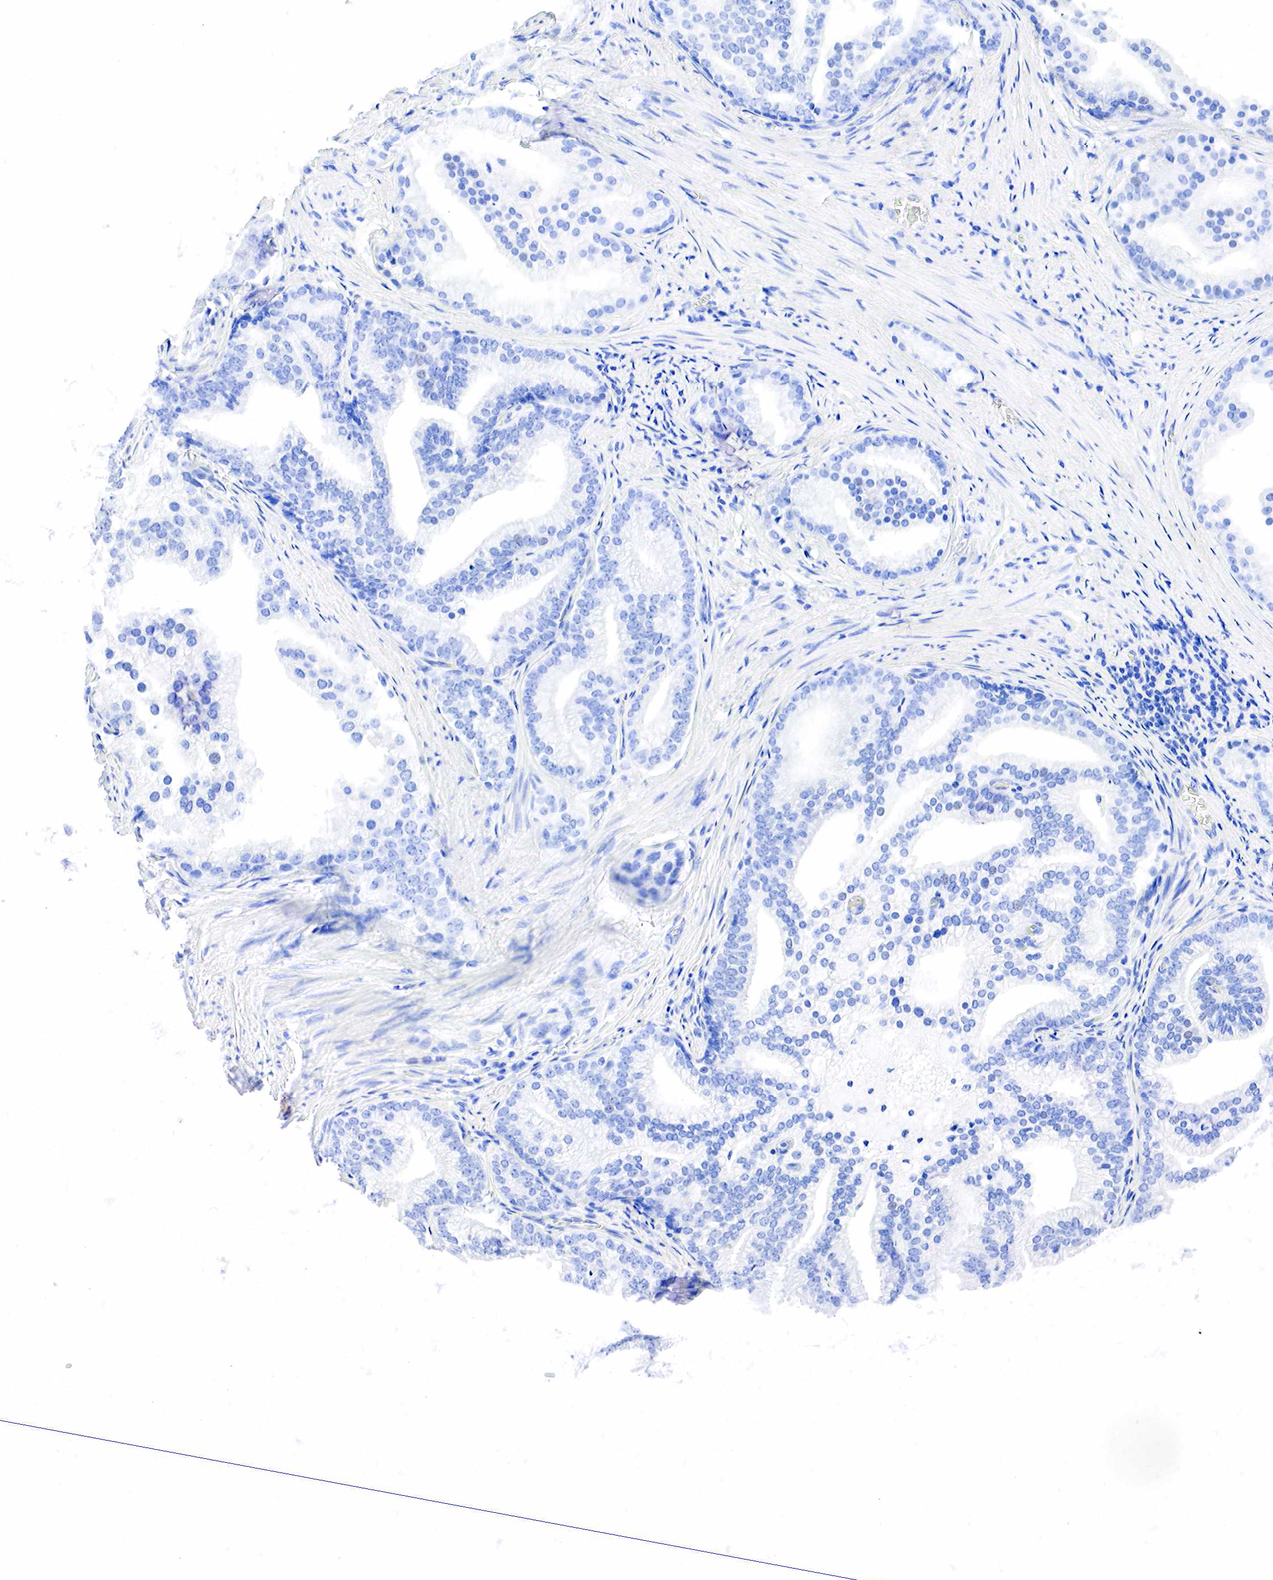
{"staining": {"intensity": "negative", "quantity": "none", "location": "none"}, "tissue": "prostate cancer", "cell_type": "Tumor cells", "image_type": "cancer", "snomed": [{"axis": "morphology", "description": "Adenocarcinoma, Low grade"}, {"axis": "topography", "description": "Prostate"}], "caption": "Immunohistochemistry histopathology image of neoplastic tissue: human prostate cancer (low-grade adenocarcinoma) stained with DAB (3,3'-diaminobenzidine) reveals no significant protein expression in tumor cells.", "gene": "PTH", "patient": {"sex": "male", "age": 71}}